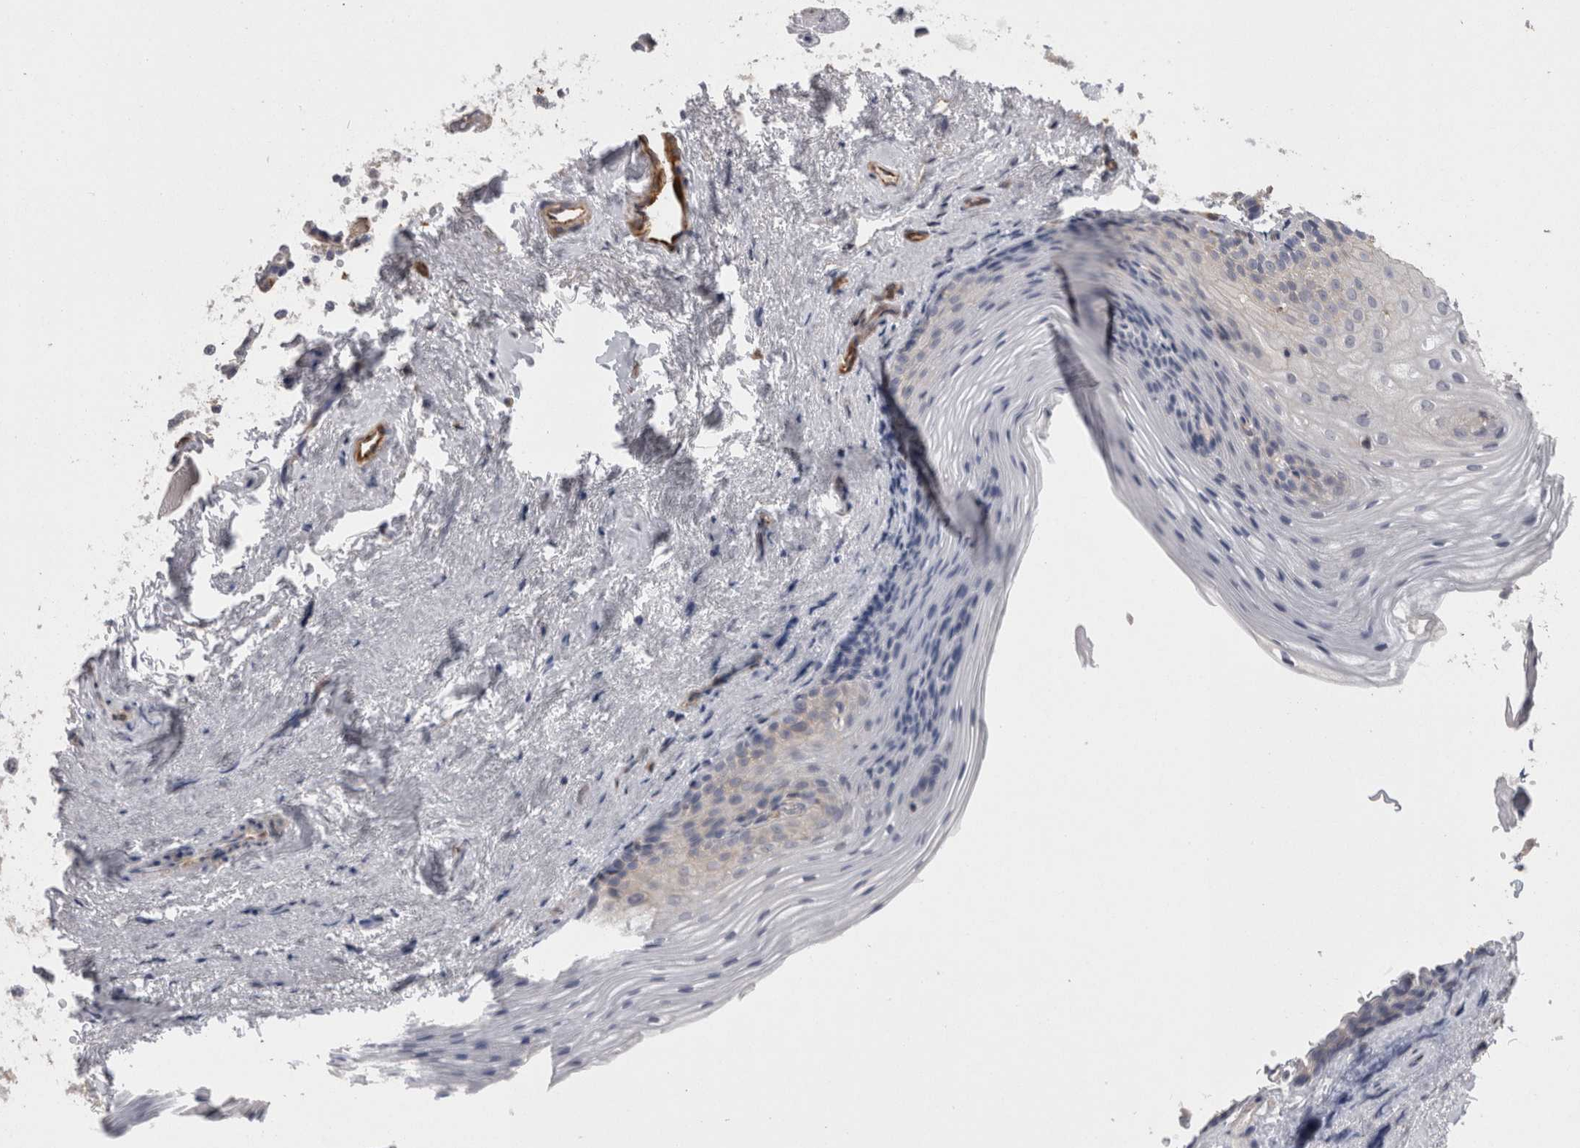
{"staining": {"intensity": "weak", "quantity": "<25%", "location": "cytoplasmic/membranous"}, "tissue": "urinary bladder", "cell_type": "Urothelial cells", "image_type": "normal", "snomed": [{"axis": "morphology", "description": "Normal tissue, NOS"}, {"axis": "topography", "description": "Urinary bladder"}], "caption": "The immunohistochemistry micrograph has no significant staining in urothelial cells of urinary bladder.", "gene": "RMDN1", "patient": {"sex": "female", "age": 67}}